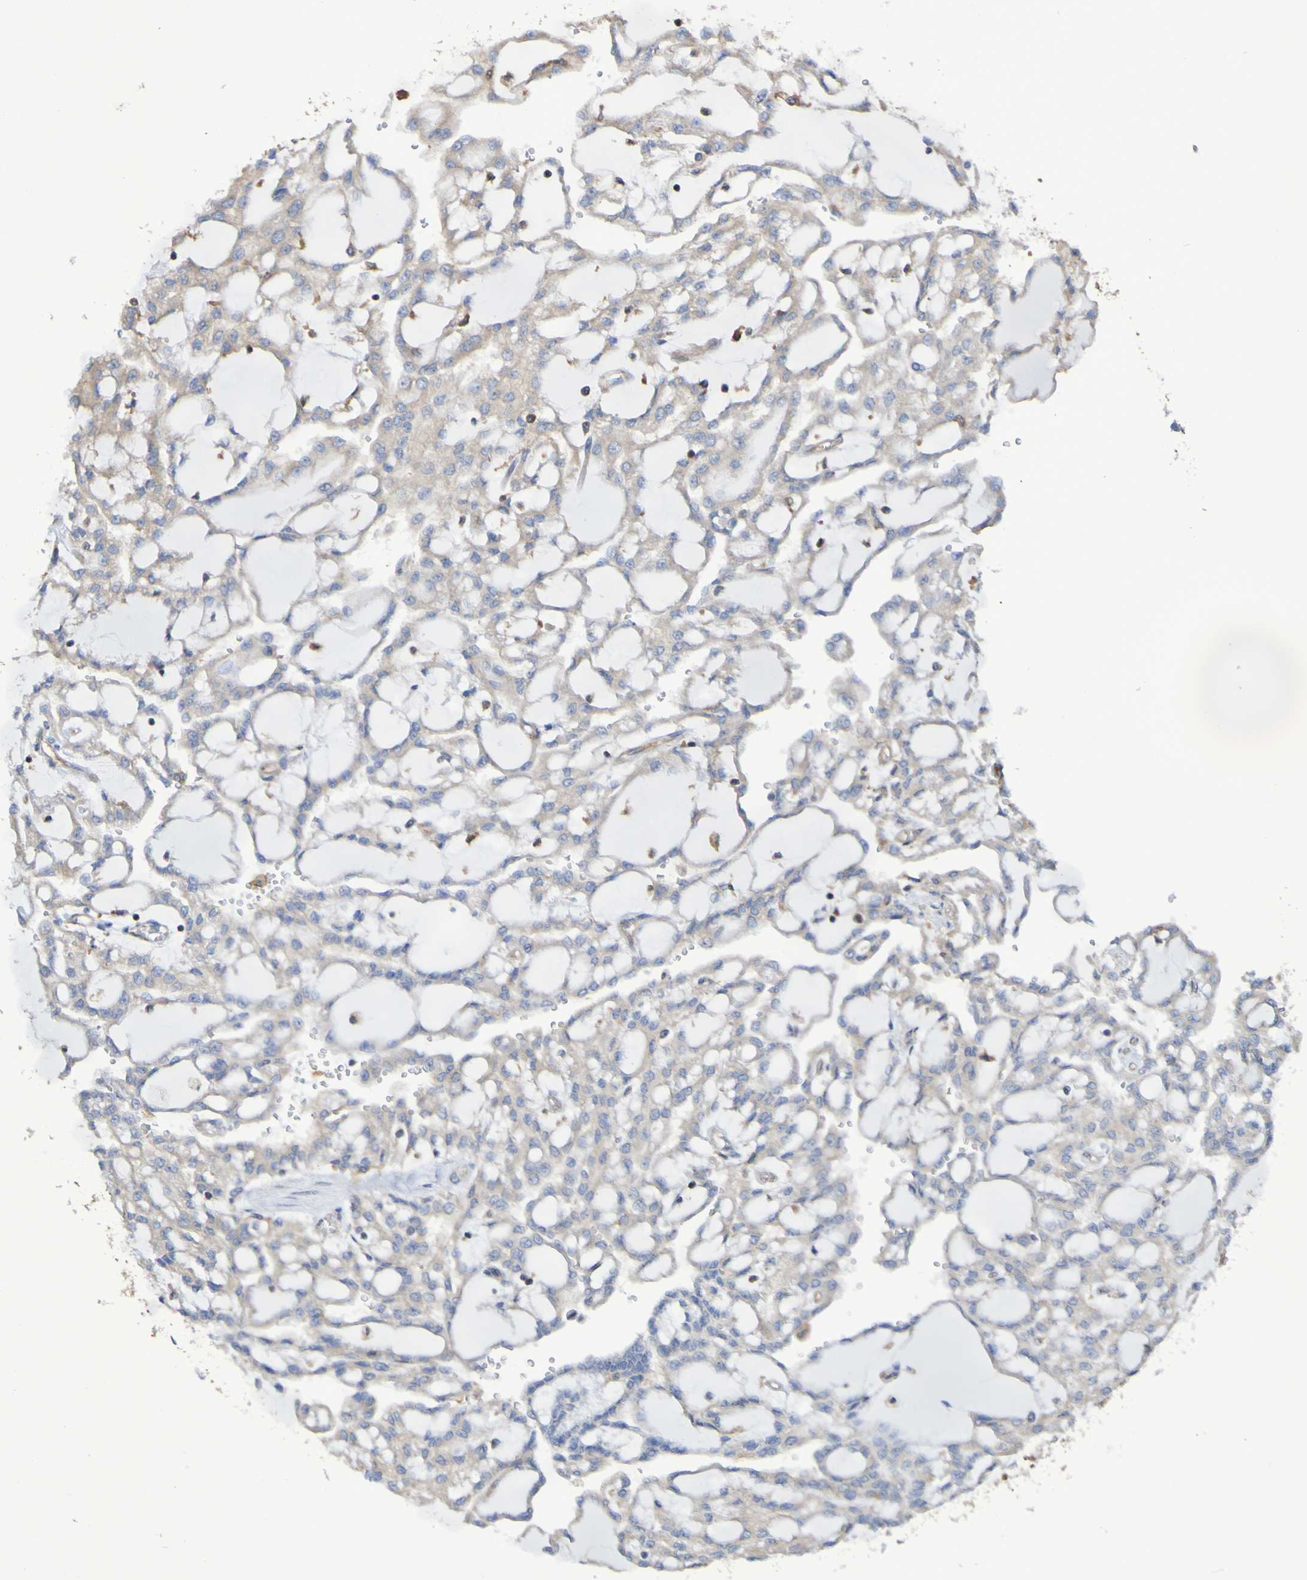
{"staining": {"intensity": "weak", "quantity": "25%-75%", "location": "cytoplasmic/membranous"}, "tissue": "renal cancer", "cell_type": "Tumor cells", "image_type": "cancer", "snomed": [{"axis": "morphology", "description": "Adenocarcinoma, NOS"}, {"axis": "topography", "description": "Kidney"}], "caption": "Protein staining reveals weak cytoplasmic/membranous expression in about 25%-75% of tumor cells in renal cancer.", "gene": "SYNJ1", "patient": {"sex": "male", "age": 63}}